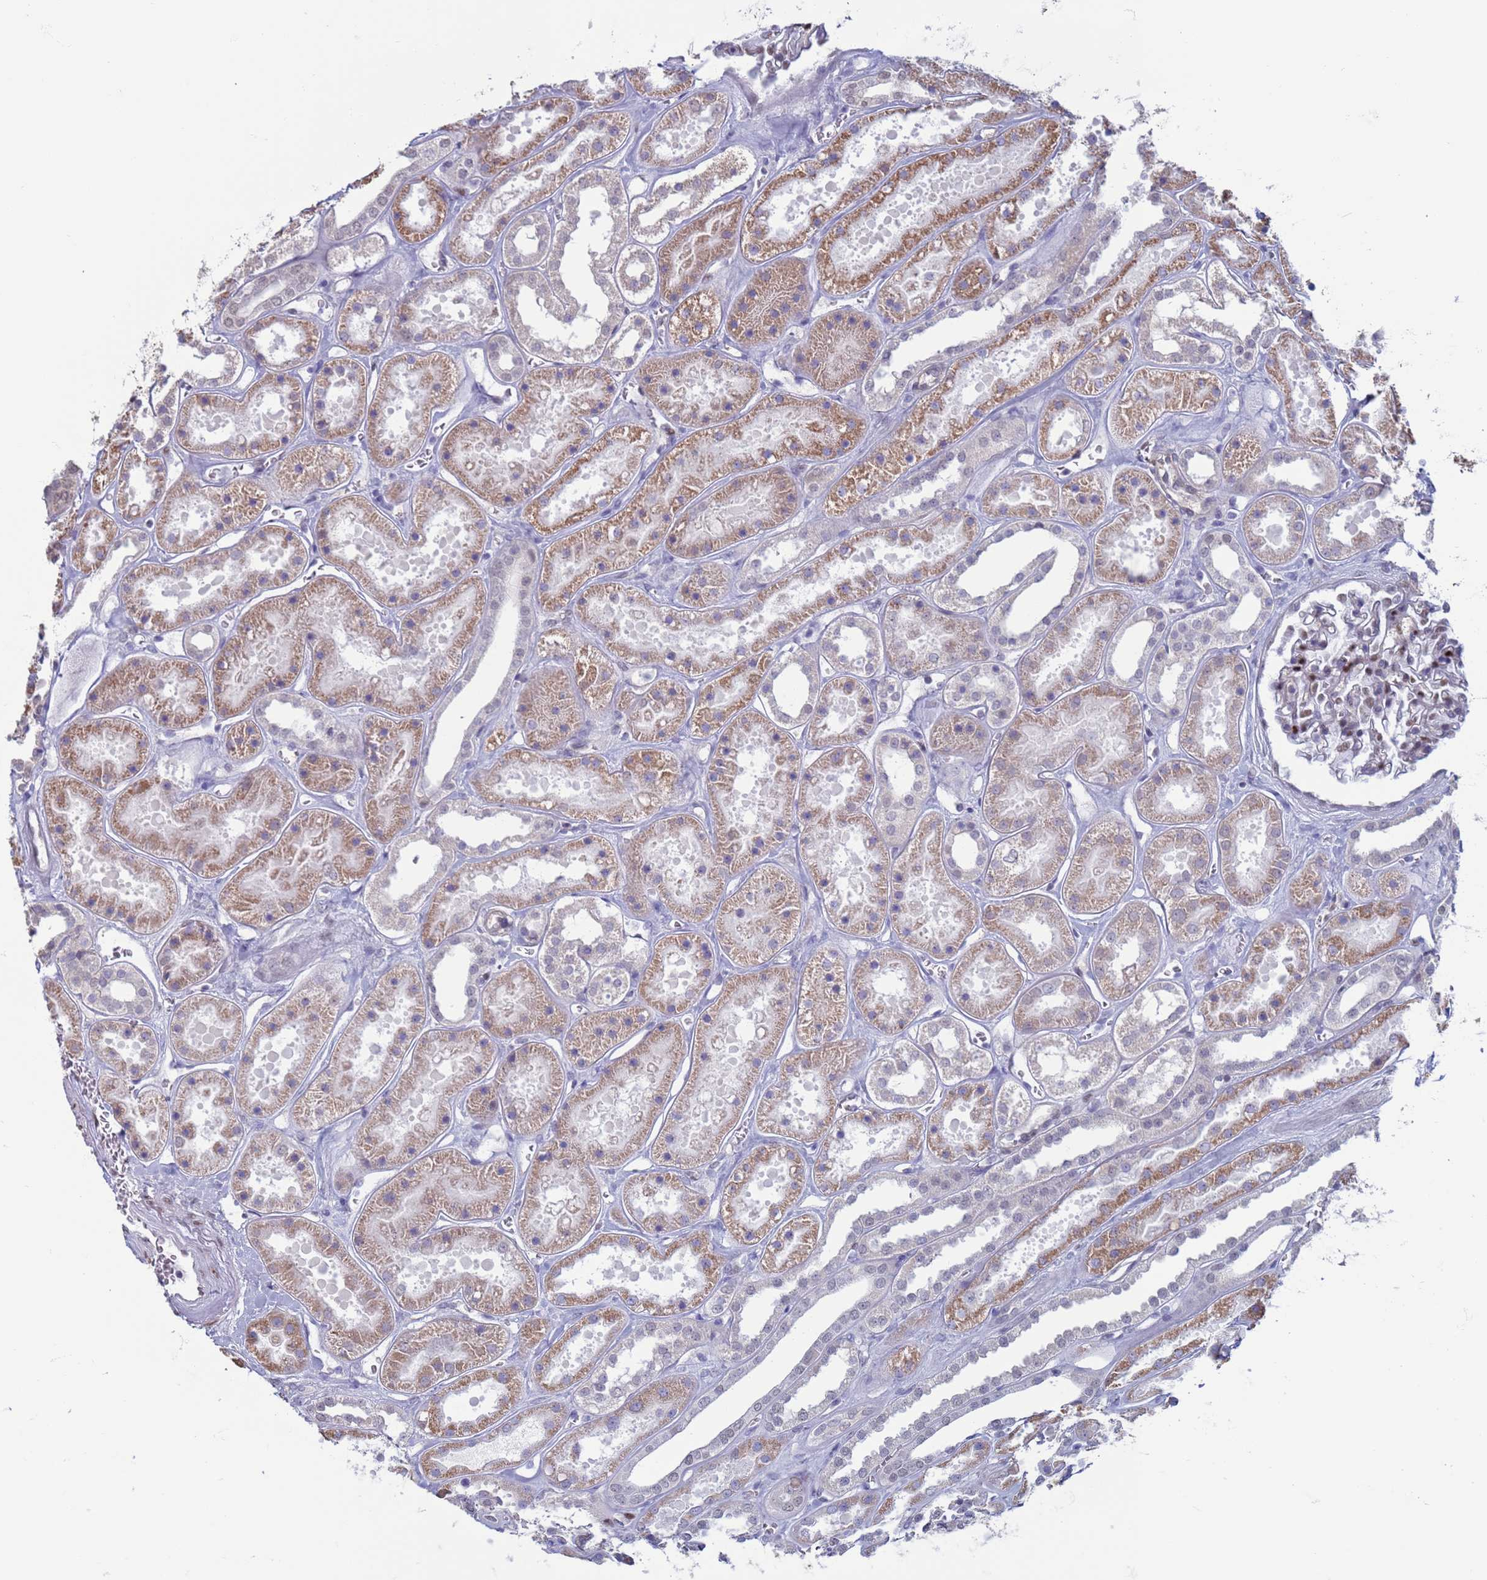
{"staining": {"intensity": "moderate", "quantity": "25%-75%", "location": "nuclear"}, "tissue": "kidney", "cell_type": "Cells in glomeruli", "image_type": "normal", "snomed": [{"axis": "morphology", "description": "Normal tissue, NOS"}, {"axis": "topography", "description": "Kidney"}], "caption": "Immunohistochemistry (IHC) photomicrograph of normal human kidney stained for a protein (brown), which exhibits medium levels of moderate nuclear staining in approximately 25%-75% of cells in glomeruli.", "gene": "SAE1", "patient": {"sex": "female", "age": 41}}